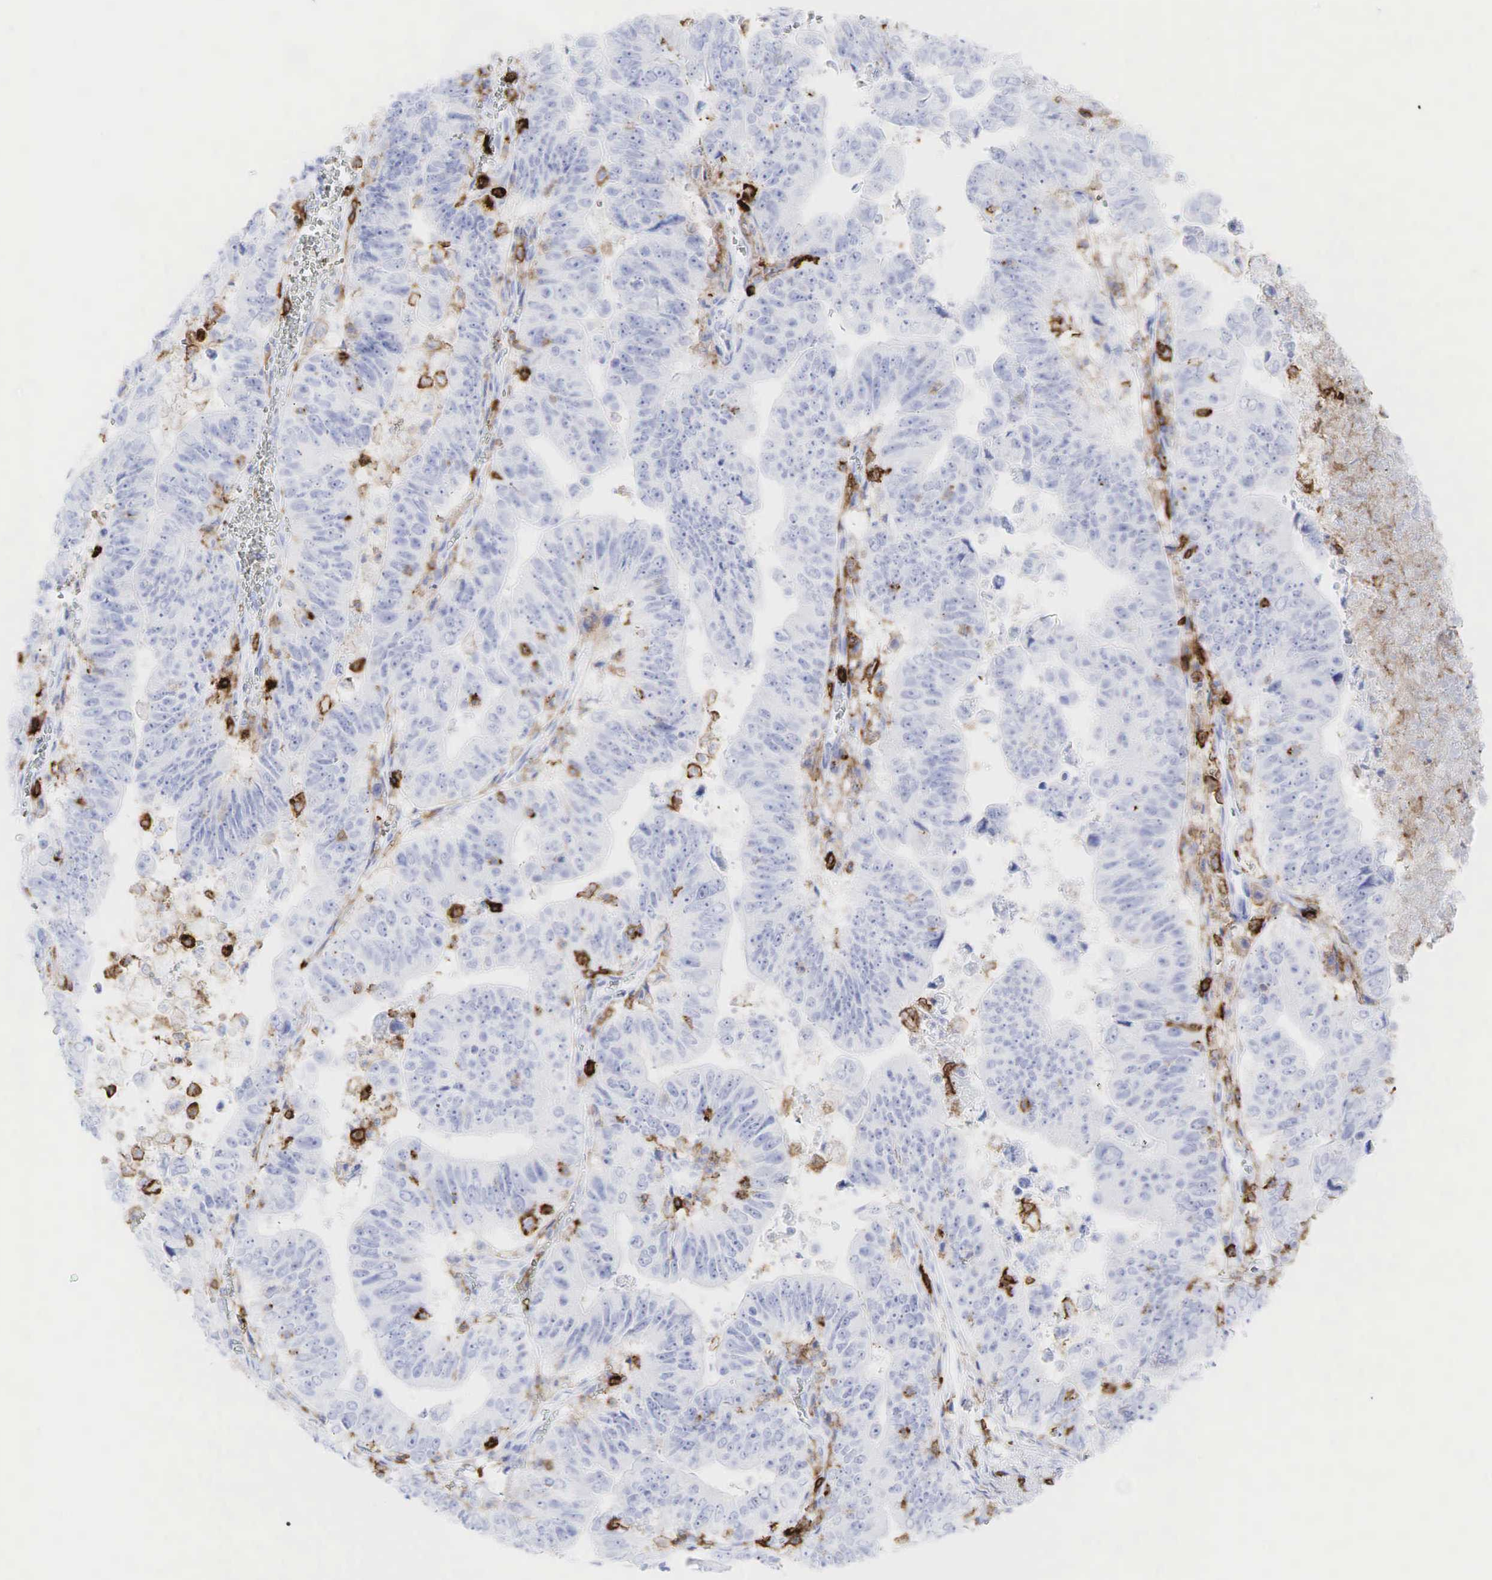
{"staining": {"intensity": "negative", "quantity": "none", "location": "none"}, "tissue": "stomach cancer", "cell_type": "Tumor cells", "image_type": "cancer", "snomed": [{"axis": "morphology", "description": "Adenocarcinoma, NOS"}, {"axis": "topography", "description": "Stomach, upper"}], "caption": "This image is of stomach cancer stained with IHC to label a protein in brown with the nuclei are counter-stained blue. There is no expression in tumor cells. (Stains: DAB IHC with hematoxylin counter stain, Microscopy: brightfield microscopy at high magnification).", "gene": "PTPRC", "patient": {"sex": "female", "age": 50}}